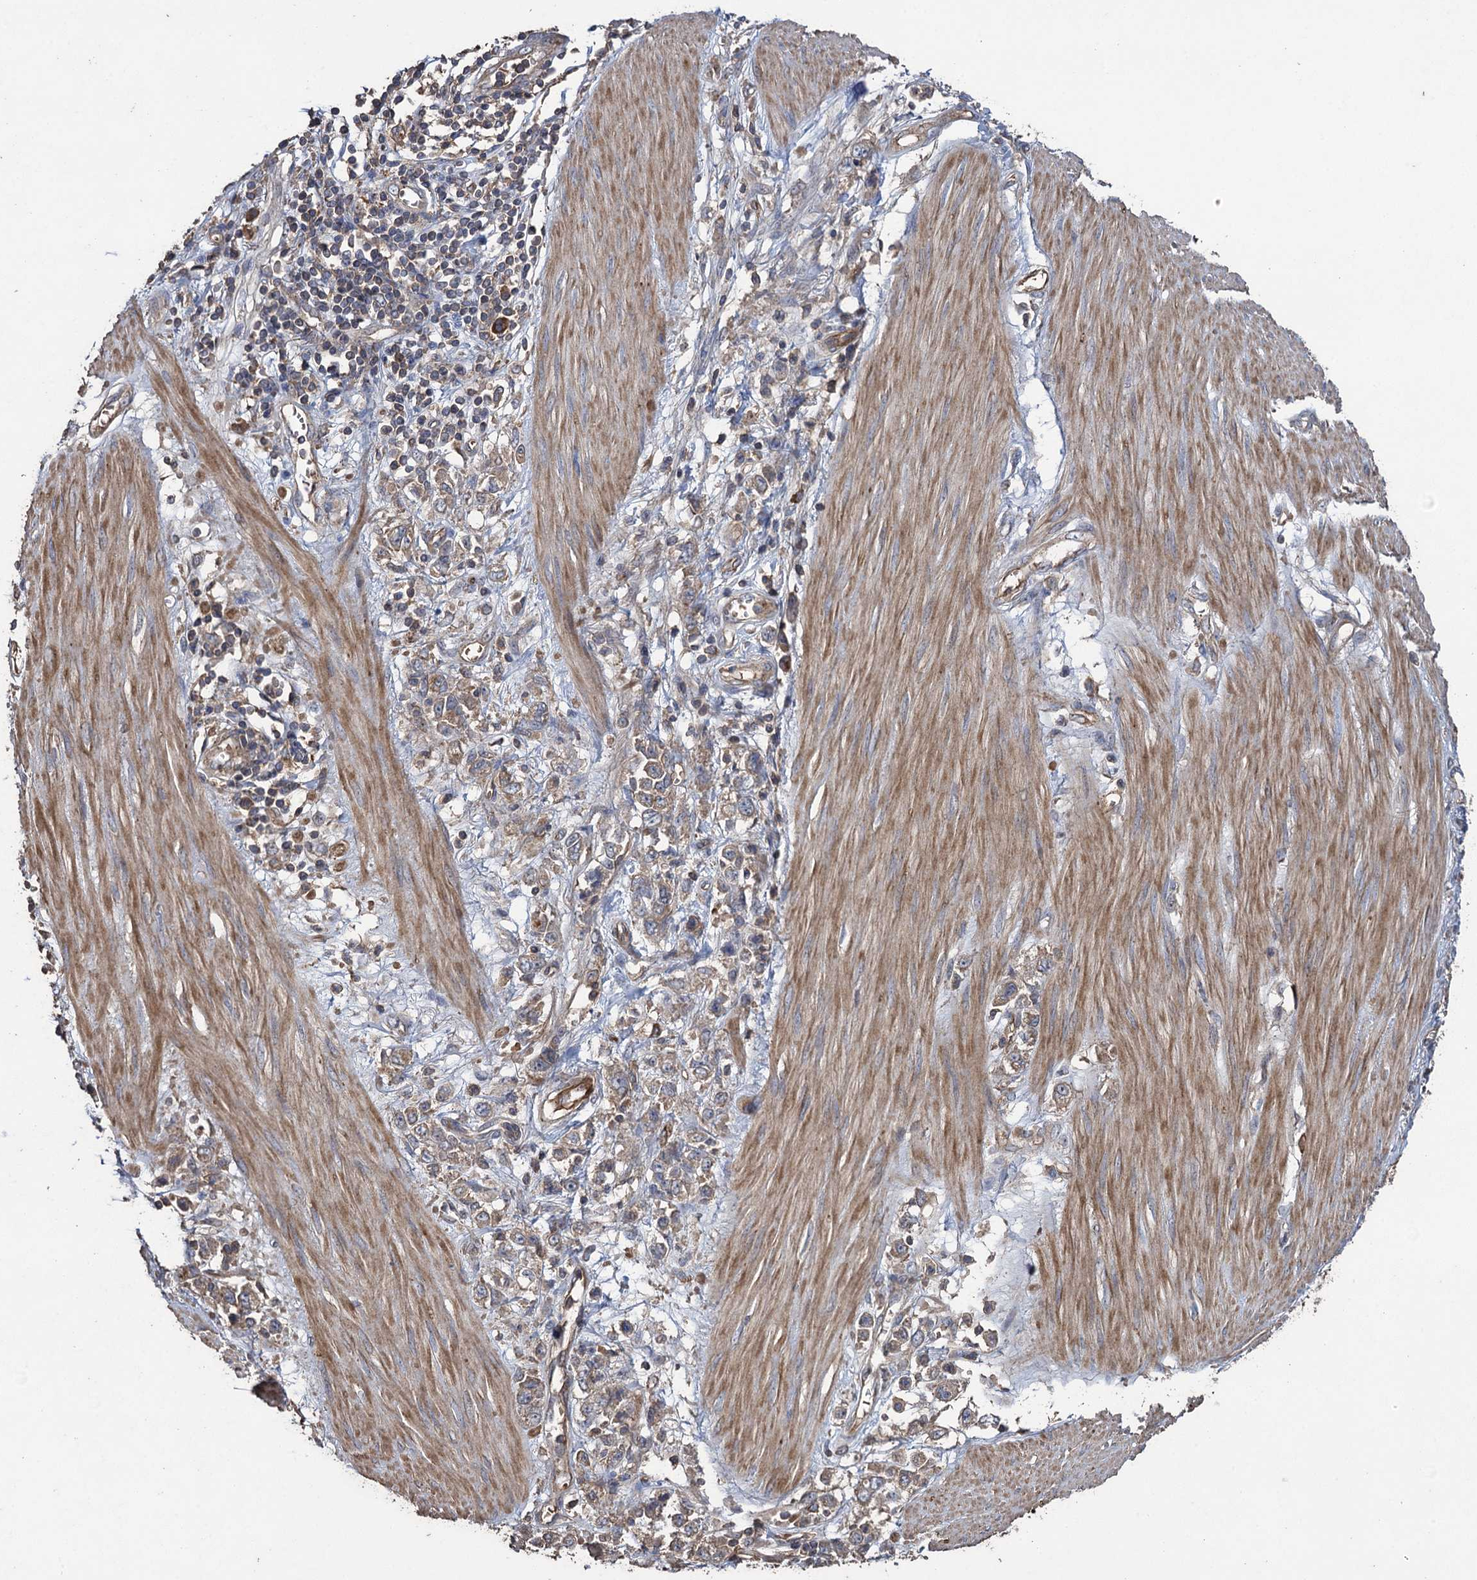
{"staining": {"intensity": "weak", "quantity": ">75%", "location": "cytoplasmic/membranous"}, "tissue": "stomach cancer", "cell_type": "Tumor cells", "image_type": "cancer", "snomed": [{"axis": "morphology", "description": "Adenocarcinoma, NOS"}, {"axis": "topography", "description": "Stomach"}], "caption": "Stomach cancer was stained to show a protein in brown. There is low levels of weak cytoplasmic/membranous expression in approximately >75% of tumor cells.", "gene": "TXNDC11", "patient": {"sex": "female", "age": 76}}